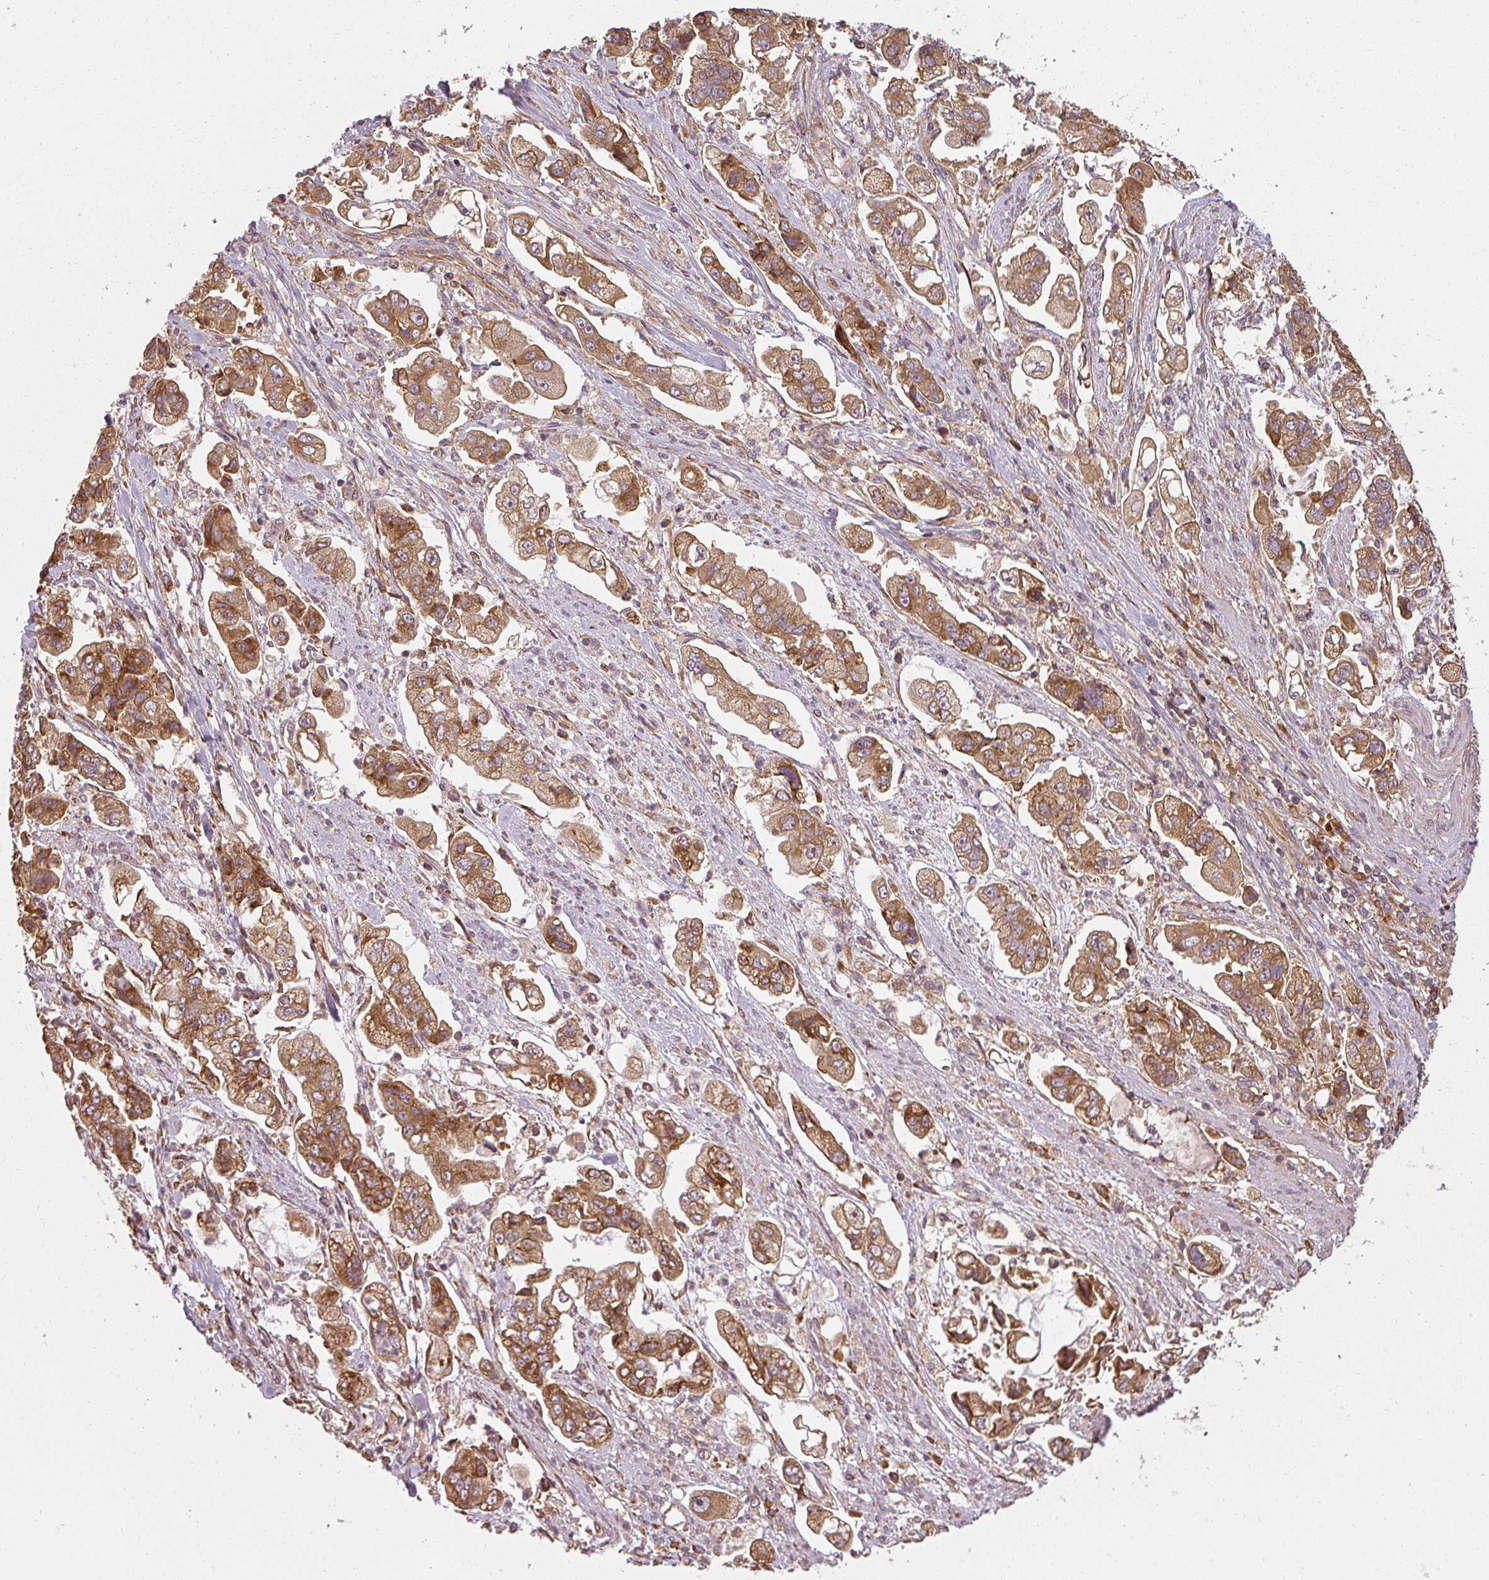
{"staining": {"intensity": "moderate", "quantity": ">75%", "location": "cytoplasmic/membranous"}, "tissue": "stomach cancer", "cell_type": "Tumor cells", "image_type": "cancer", "snomed": [{"axis": "morphology", "description": "Adenocarcinoma, NOS"}, {"axis": "topography", "description": "Stomach"}], "caption": "A brown stain highlights moderate cytoplasmic/membranous positivity of a protein in human stomach cancer (adenocarcinoma) tumor cells.", "gene": "RPL24", "patient": {"sex": "male", "age": 62}}